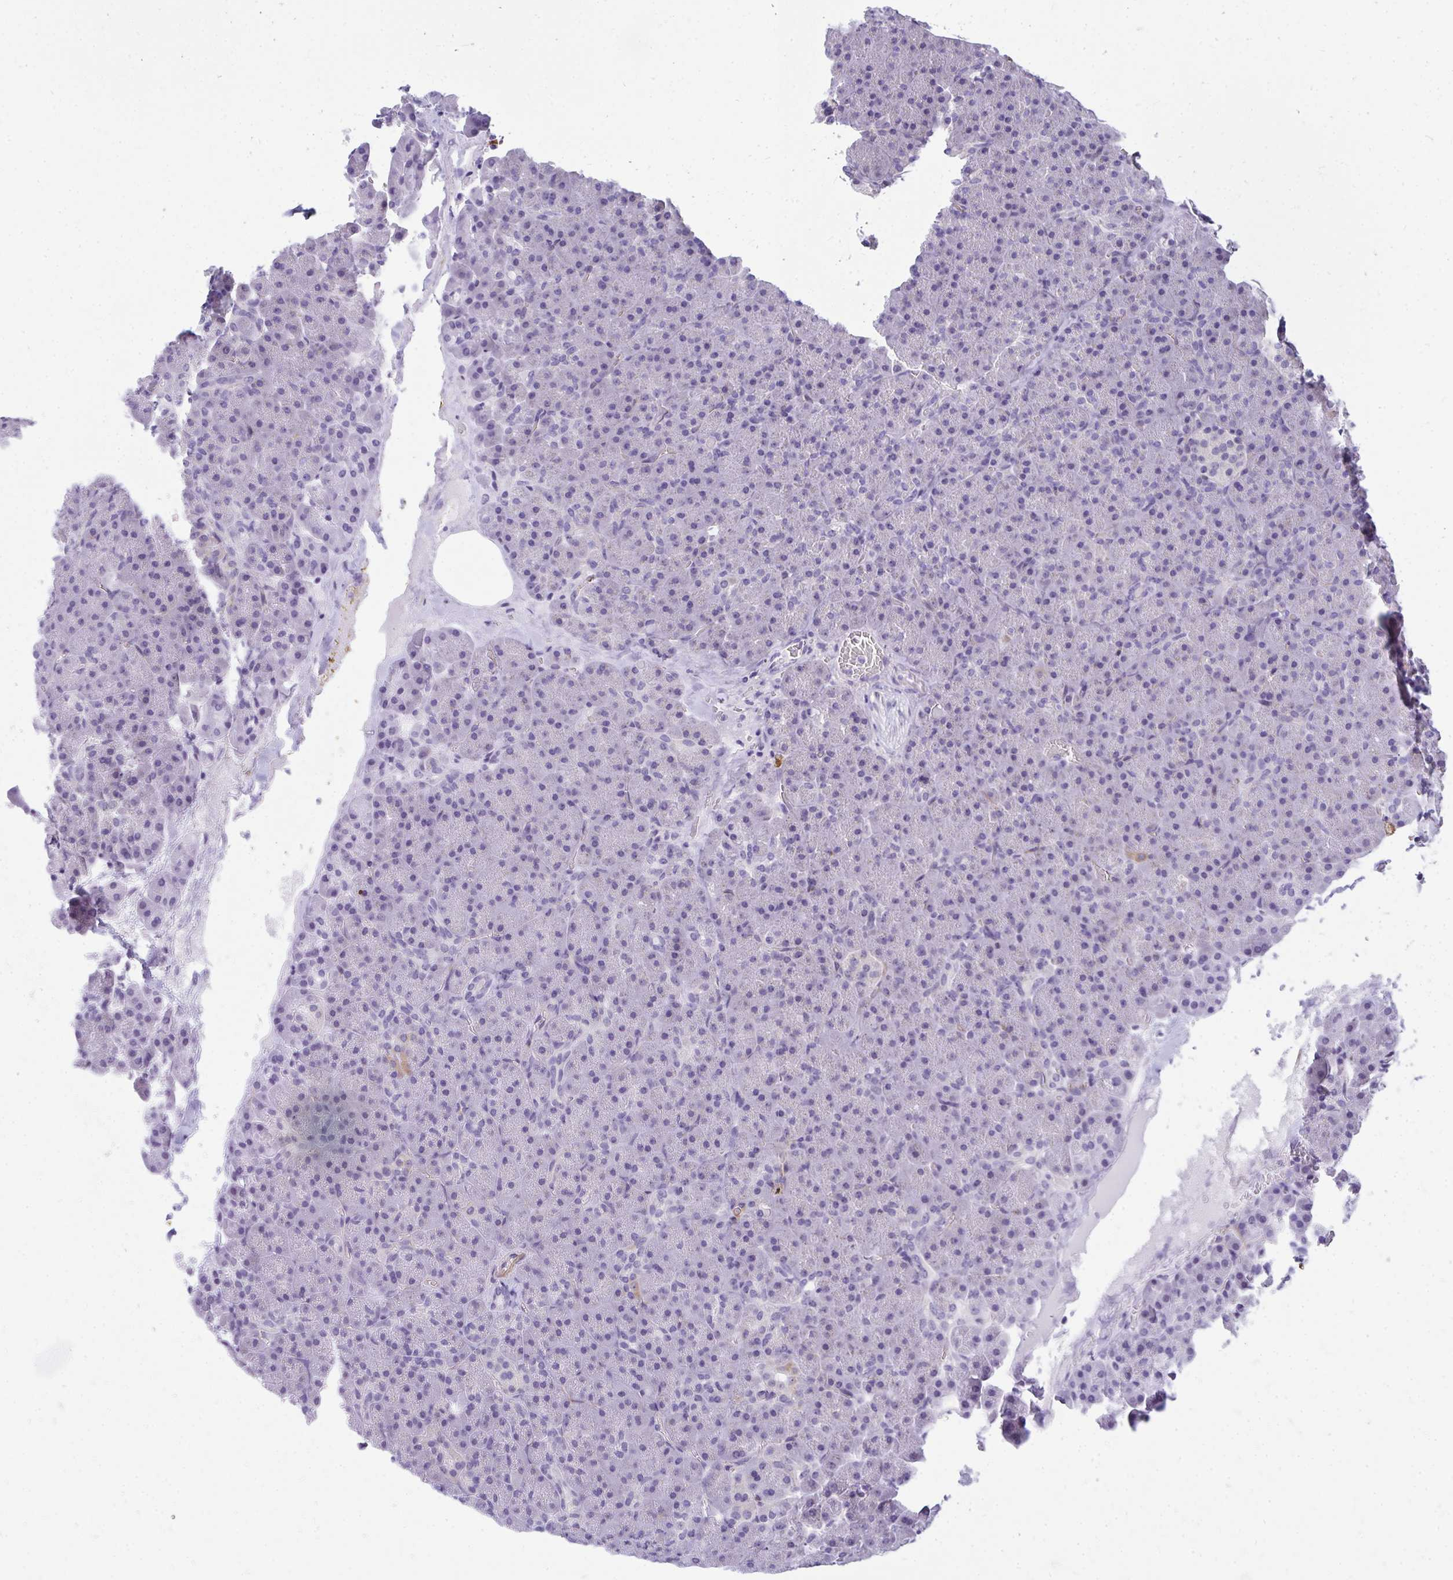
{"staining": {"intensity": "negative", "quantity": "none", "location": "none"}, "tissue": "pancreas", "cell_type": "Exocrine glandular cells", "image_type": "normal", "snomed": [{"axis": "morphology", "description": "Normal tissue, NOS"}, {"axis": "topography", "description": "Pancreas"}], "caption": "Immunohistochemical staining of benign pancreas reveals no significant positivity in exocrine glandular cells. (DAB (3,3'-diaminobenzidine) IHC, high magnification).", "gene": "TSBP1", "patient": {"sex": "female", "age": 74}}